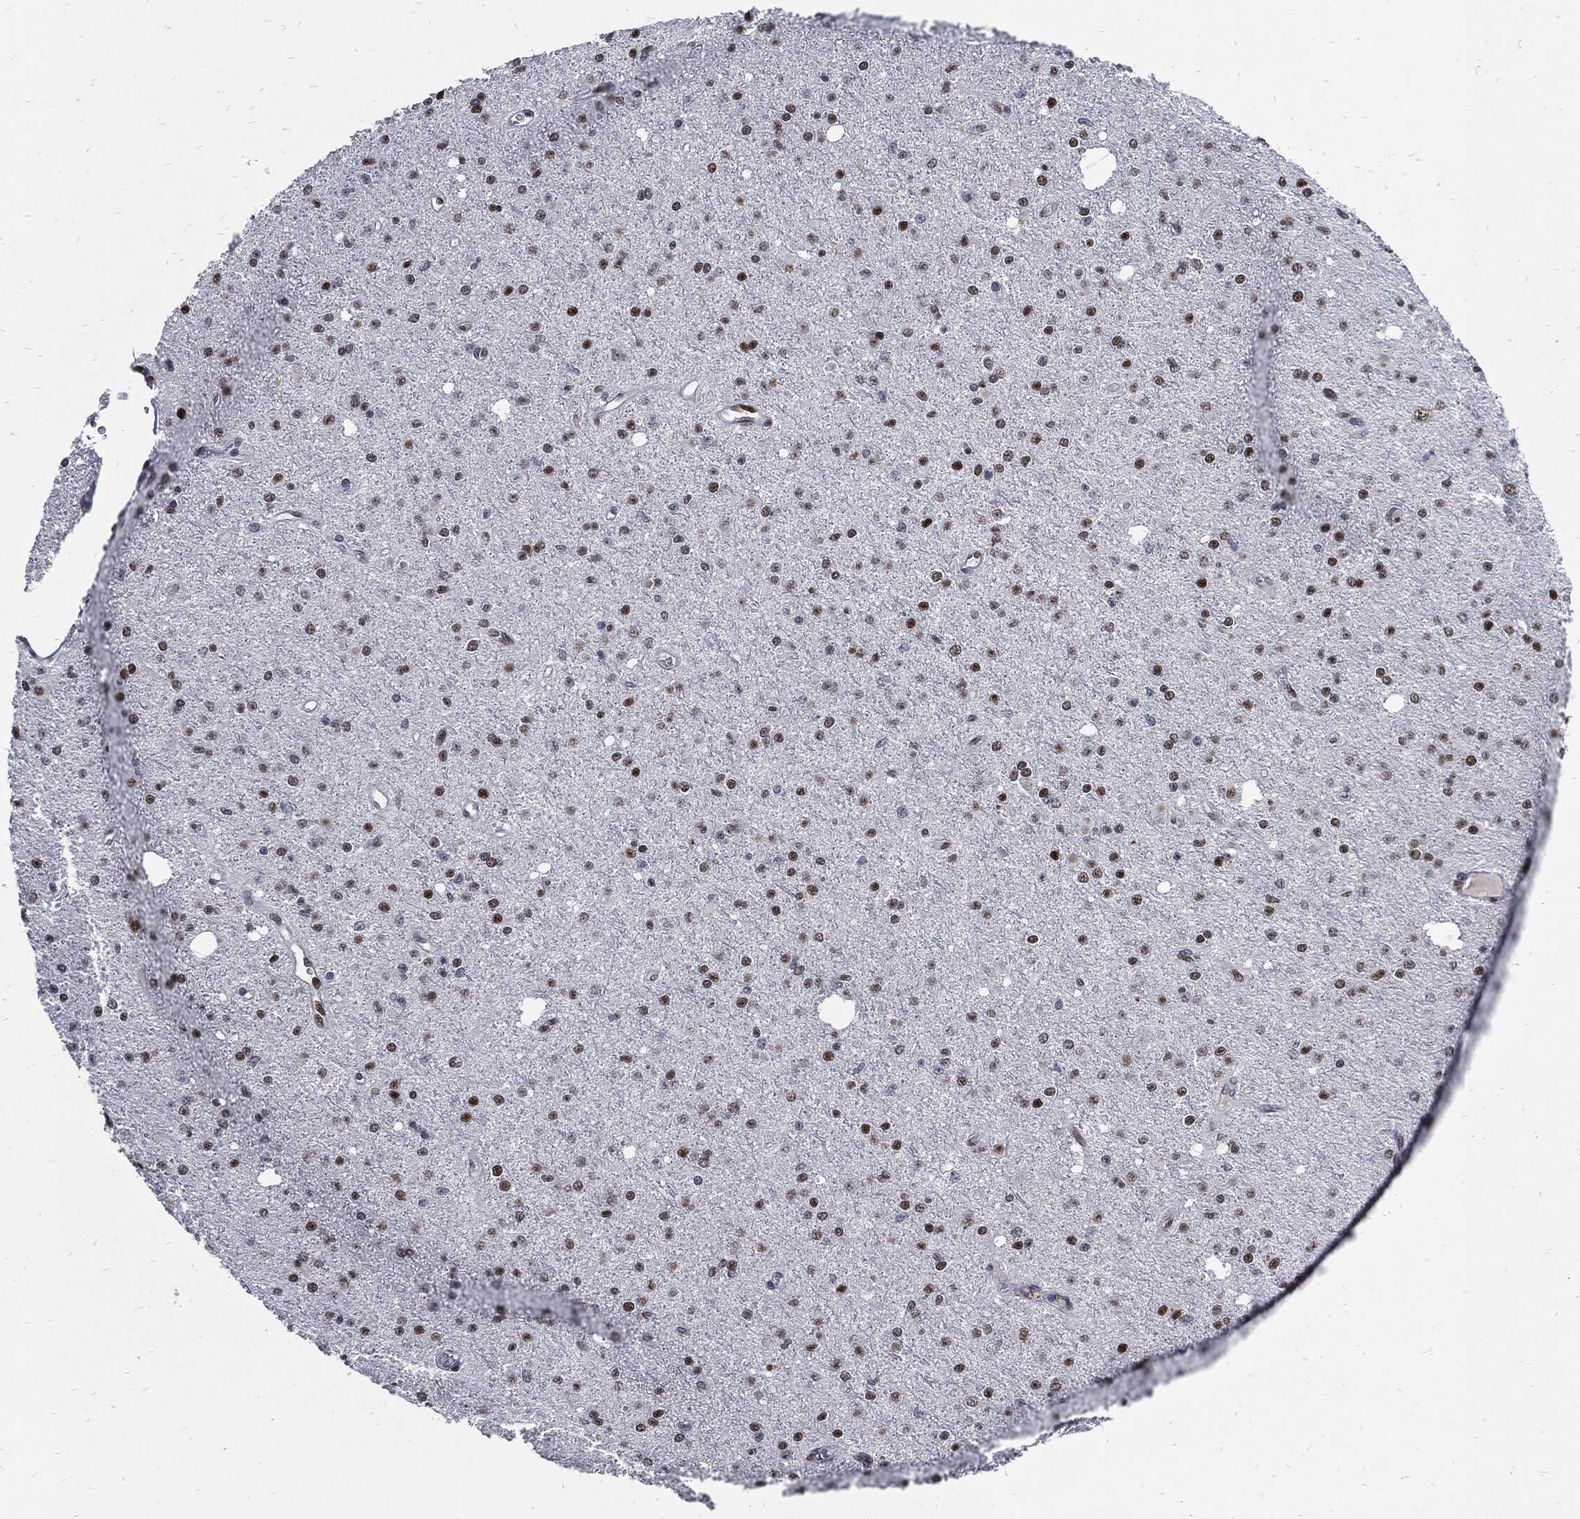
{"staining": {"intensity": "strong", "quantity": "<25%", "location": "nuclear"}, "tissue": "glioma", "cell_type": "Tumor cells", "image_type": "cancer", "snomed": [{"axis": "morphology", "description": "Glioma, malignant, Low grade"}, {"axis": "topography", "description": "Brain"}], "caption": "Strong nuclear protein staining is seen in about <25% of tumor cells in malignant glioma (low-grade). Nuclei are stained in blue.", "gene": "JUN", "patient": {"sex": "male", "age": 27}}